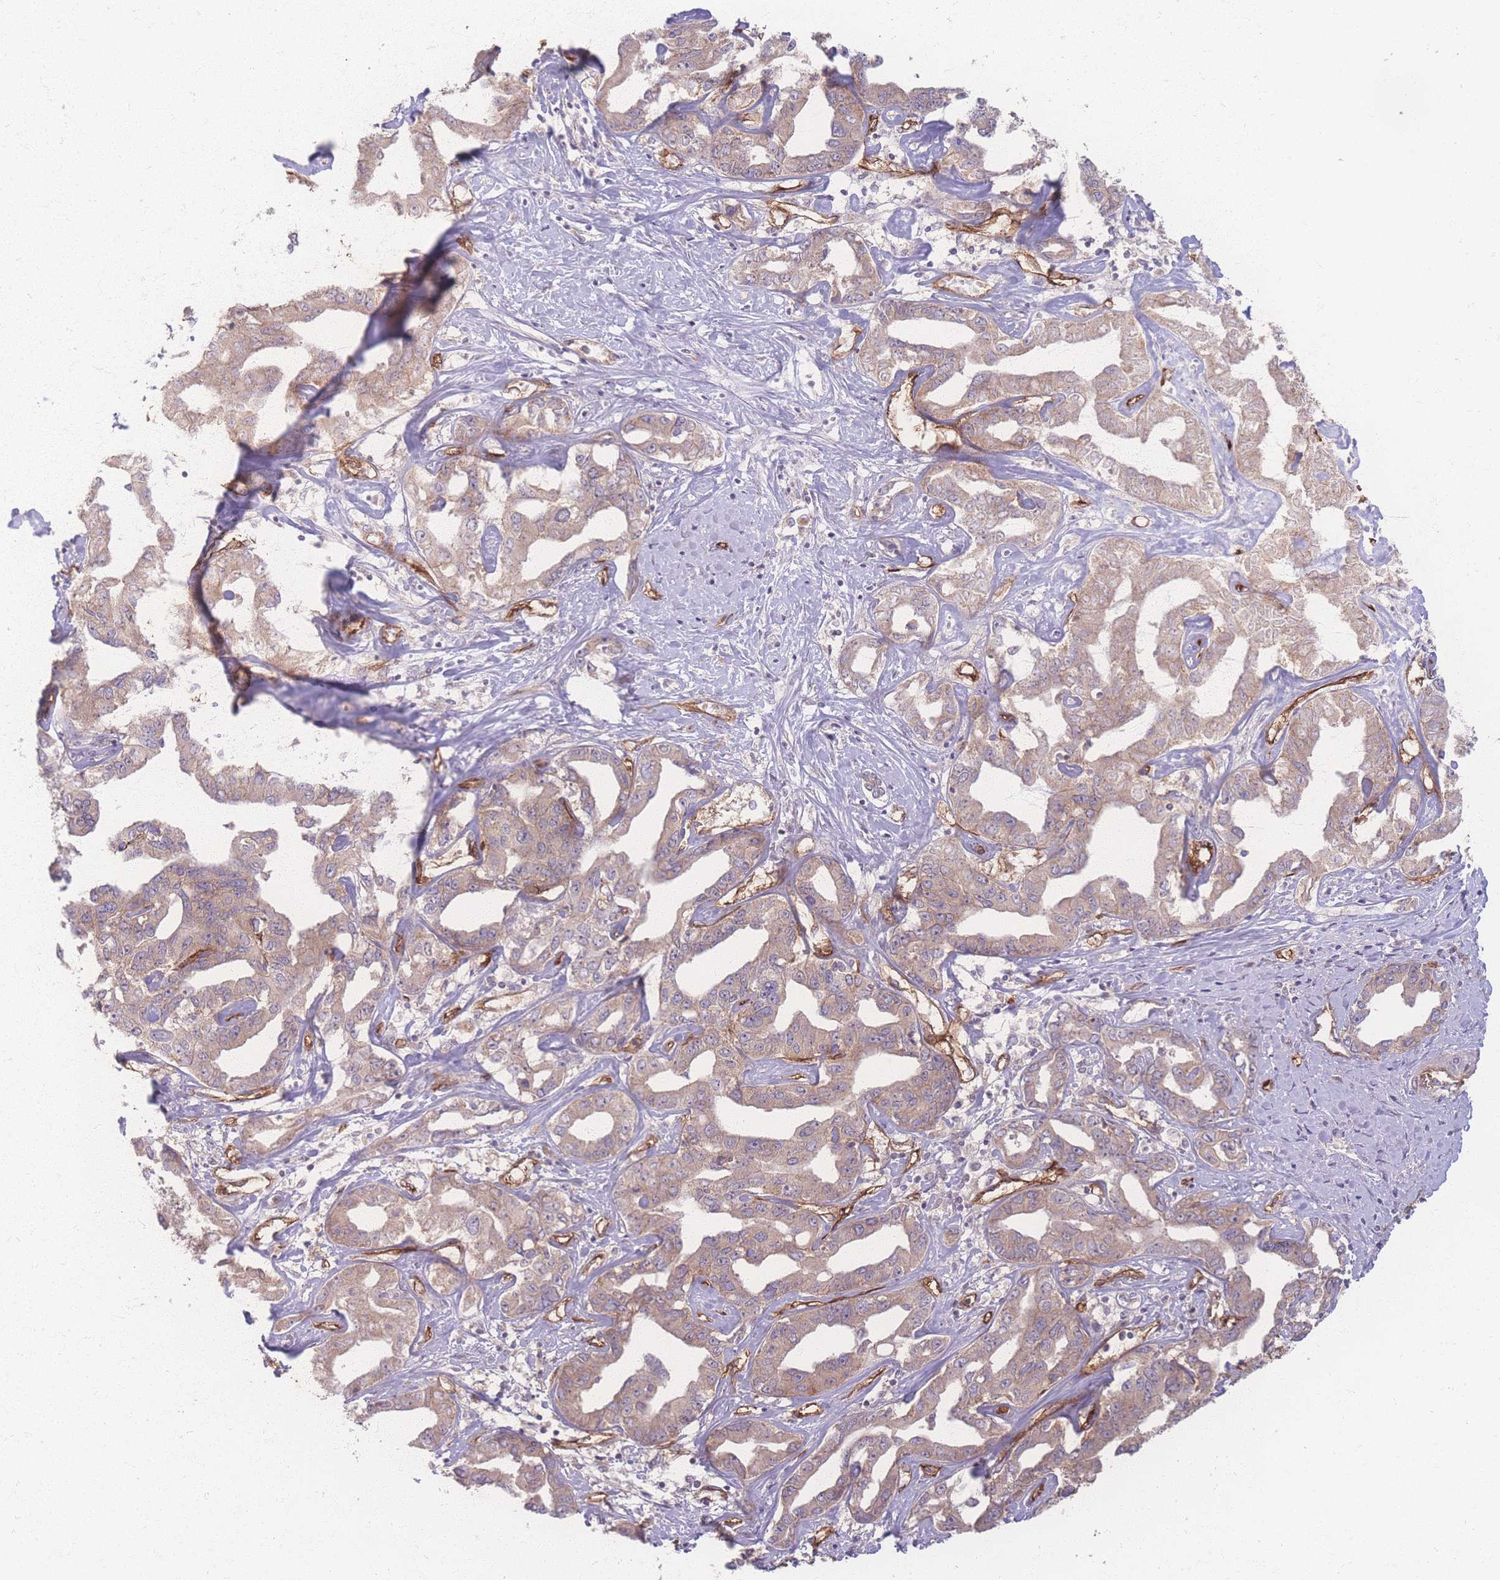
{"staining": {"intensity": "weak", "quantity": "25%-75%", "location": "cytoplasmic/membranous"}, "tissue": "liver cancer", "cell_type": "Tumor cells", "image_type": "cancer", "snomed": [{"axis": "morphology", "description": "Cholangiocarcinoma"}, {"axis": "topography", "description": "Liver"}], "caption": "Liver cancer (cholangiocarcinoma) was stained to show a protein in brown. There is low levels of weak cytoplasmic/membranous staining in about 25%-75% of tumor cells. Immunohistochemistry stains the protein in brown and the nuclei are stained blue.", "gene": "INSR", "patient": {"sex": "male", "age": 59}}